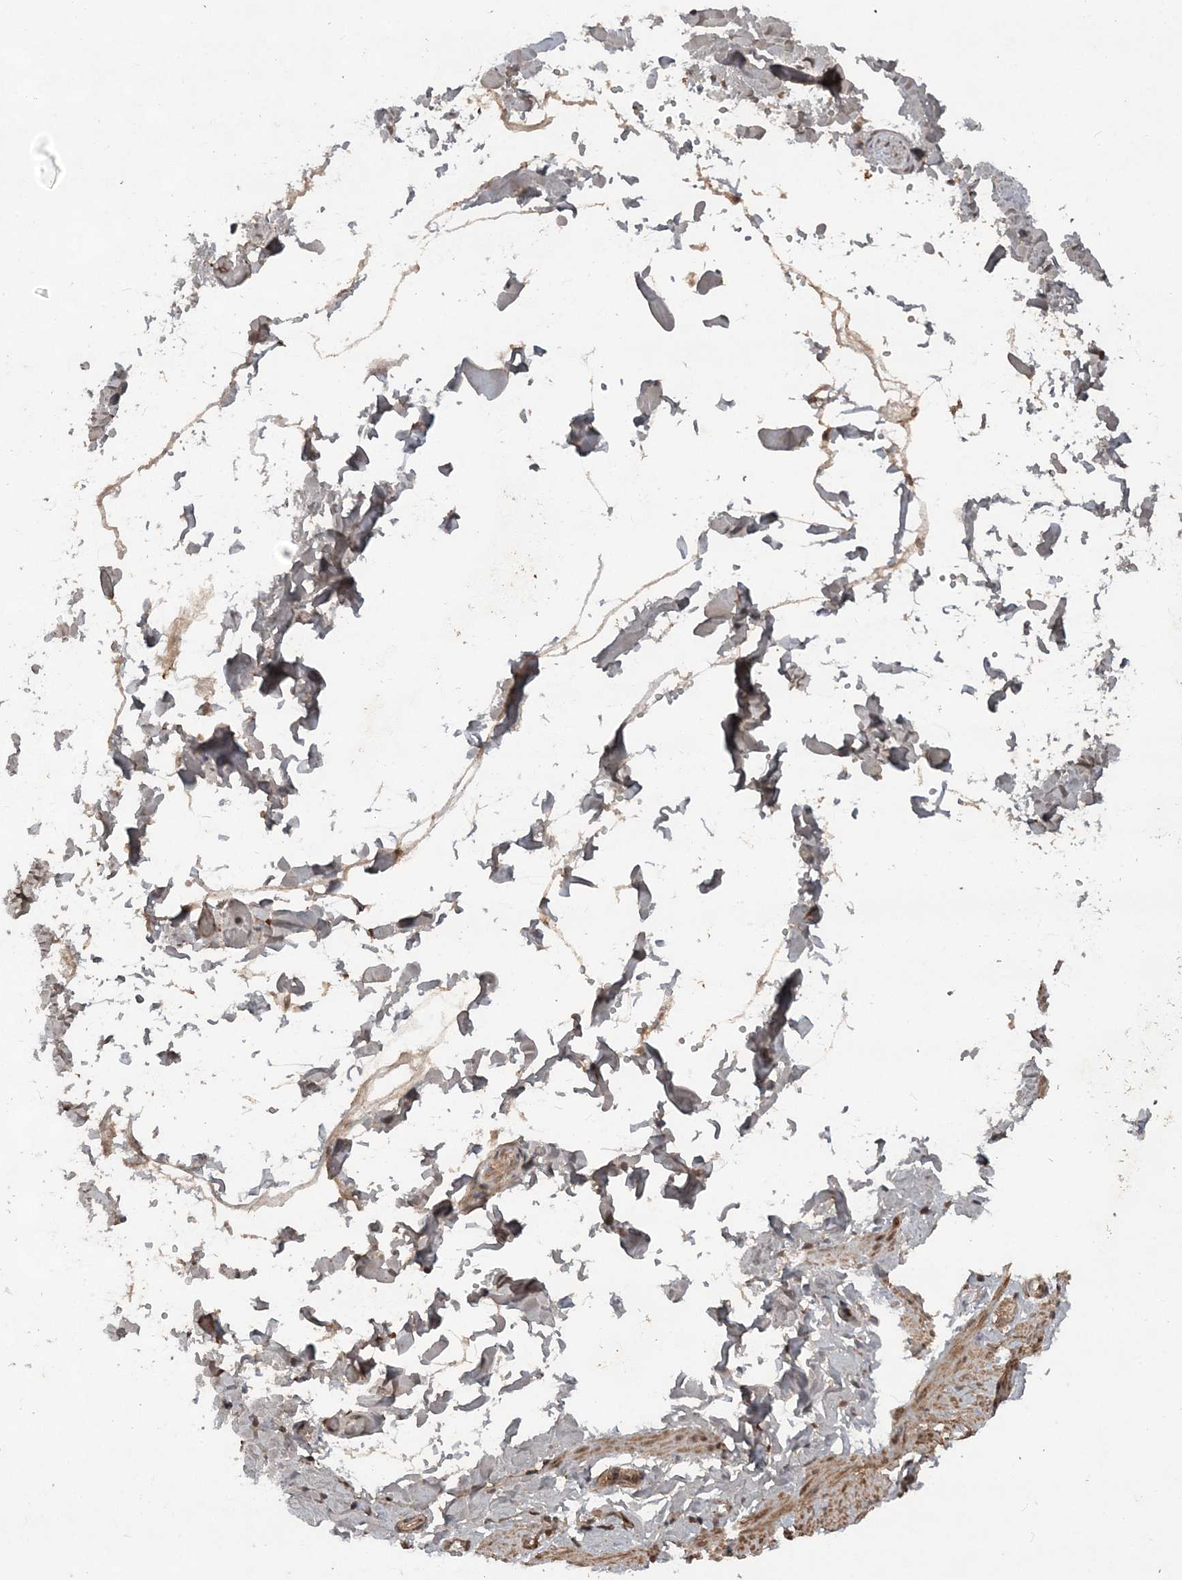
{"staining": {"intensity": "moderate", "quantity": ">75%", "location": "cytoplasmic/membranous,nuclear"}, "tissue": "soft tissue", "cell_type": "Chondrocytes", "image_type": "normal", "snomed": [{"axis": "morphology", "description": "Normal tissue, NOS"}, {"axis": "topography", "description": "Gallbladder"}, {"axis": "topography", "description": "Peripheral nerve tissue"}], "caption": "This photomicrograph displays immunohistochemistry (IHC) staining of normal soft tissue, with medium moderate cytoplasmic/membranous,nuclear positivity in approximately >75% of chondrocytes.", "gene": "LACC1", "patient": {"sex": "male", "age": 38}}